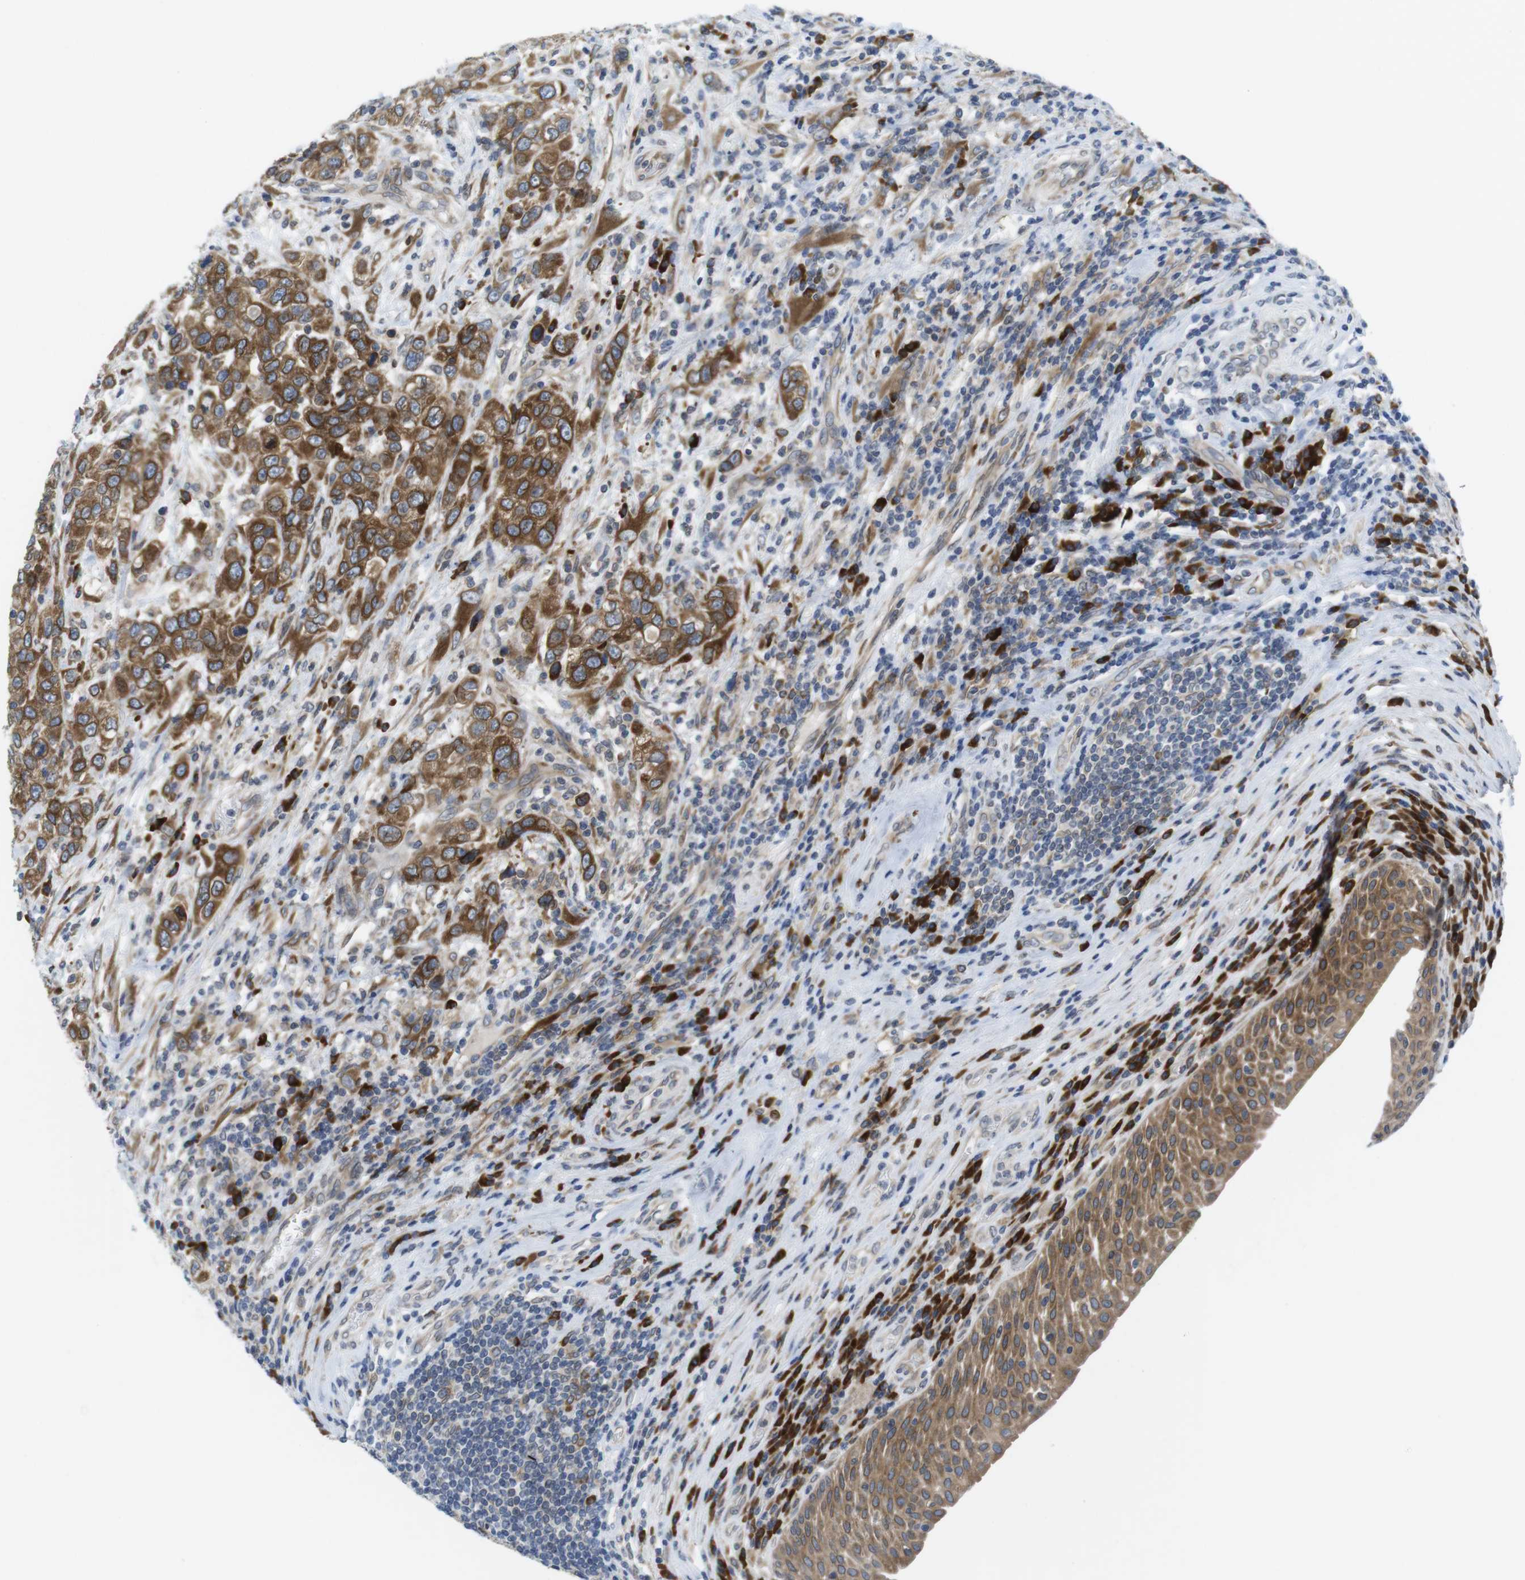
{"staining": {"intensity": "moderate", "quantity": ">75%", "location": "cytoplasmic/membranous"}, "tissue": "urothelial cancer", "cell_type": "Tumor cells", "image_type": "cancer", "snomed": [{"axis": "morphology", "description": "Urothelial carcinoma, High grade"}, {"axis": "topography", "description": "Urinary bladder"}], "caption": "Moderate cytoplasmic/membranous expression for a protein is seen in about >75% of tumor cells of urothelial cancer using IHC.", "gene": "ERGIC3", "patient": {"sex": "female", "age": 80}}